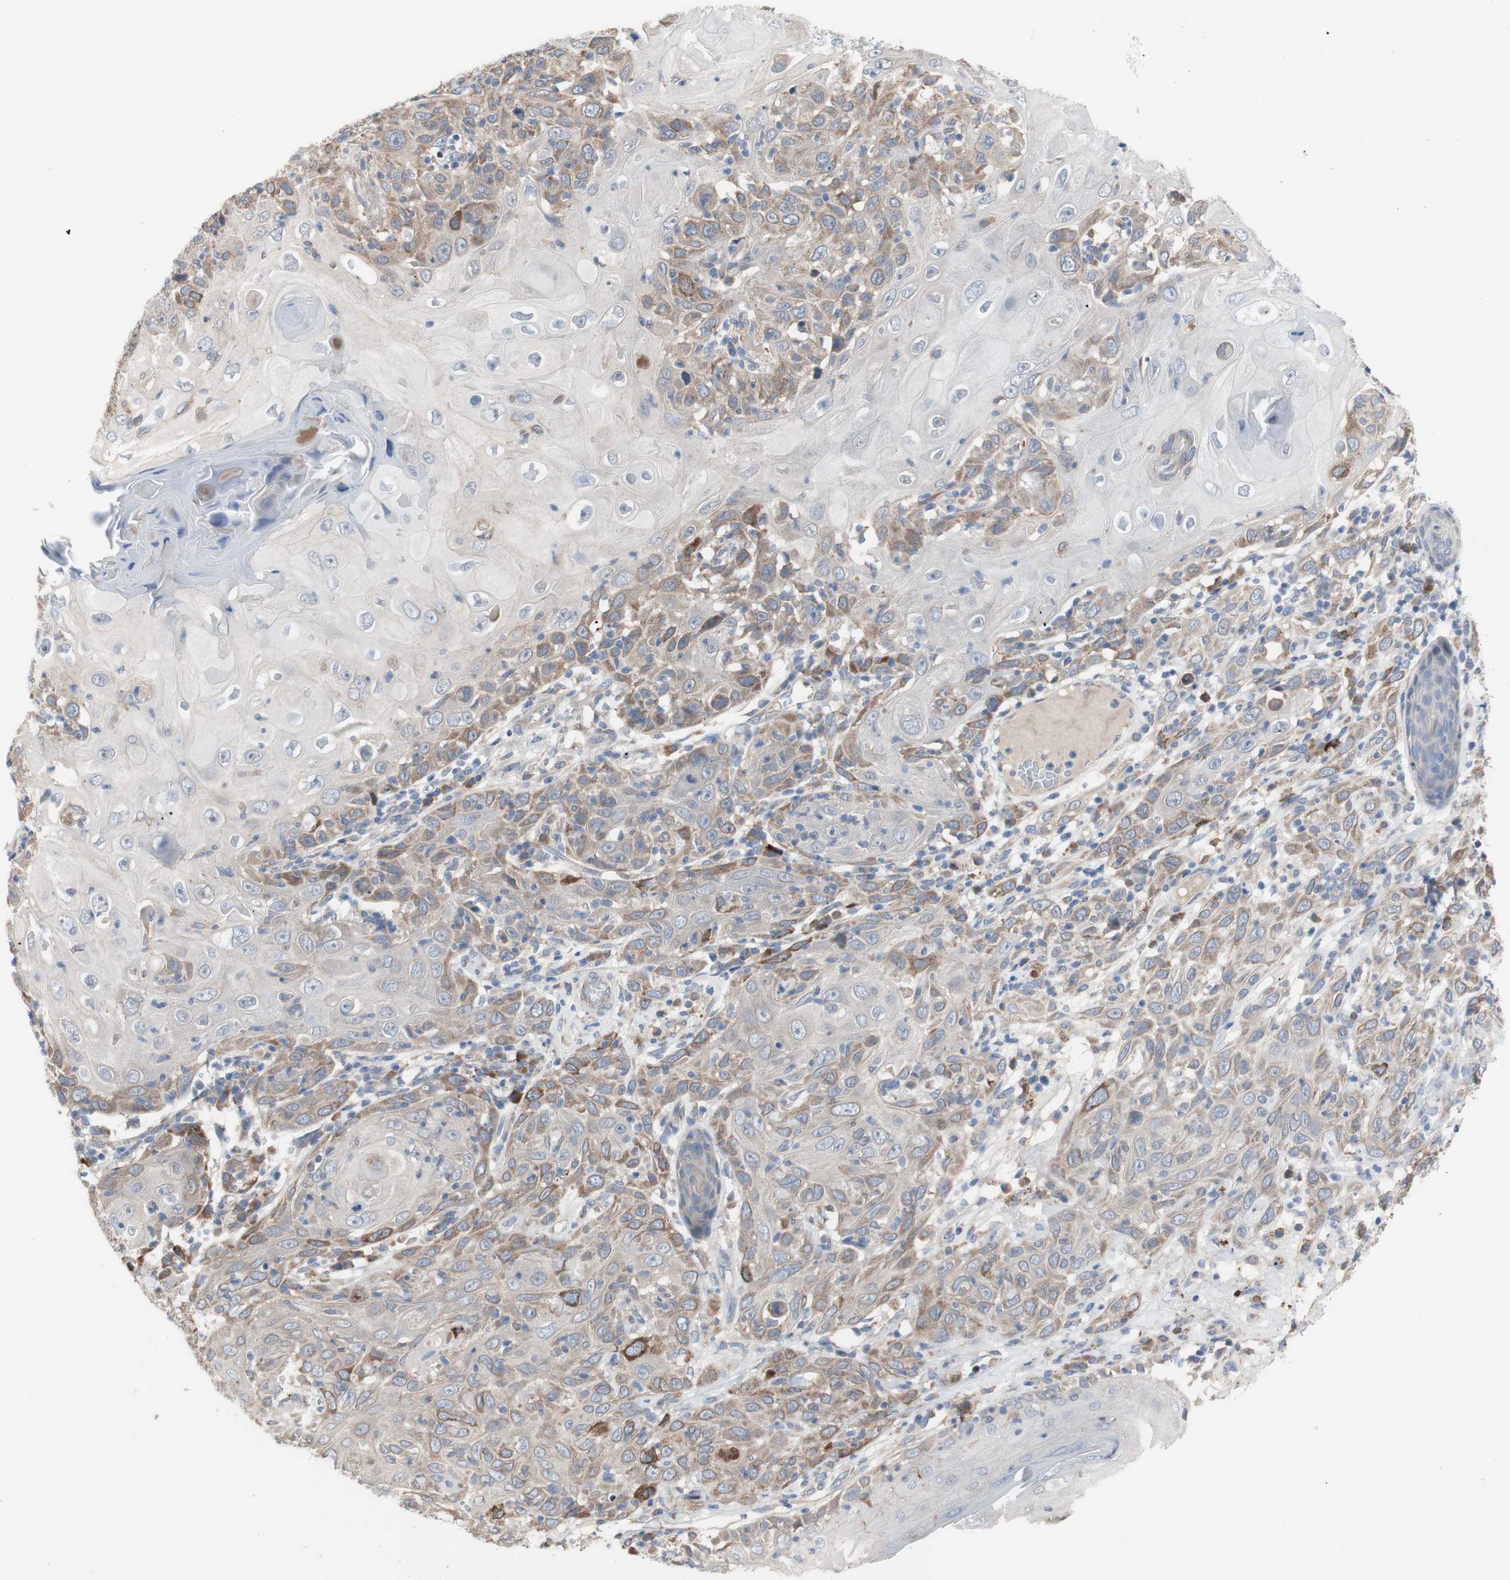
{"staining": {"intensity": "moderate", "quantity": "25%-75%", "location": "cytoplasmic/membranous"}, "tissue": "skin cancer", "cell_type": "Tumor cells", "image_type": "cancer", "snomed": [{"axis": "morphology", "description": "Squamous cell carcinoma, NOS"}, {"axis": "topography", "description": "Skin"}], "caption": "Skin cancer (squamous cell carcinoma) stained with IHC reveals moderate cytoplasmic/membranous staining in approximately 25%-75% of tumor cells.", "gene": "TTC14", "patient": {"sex": "female", "age": 88}}